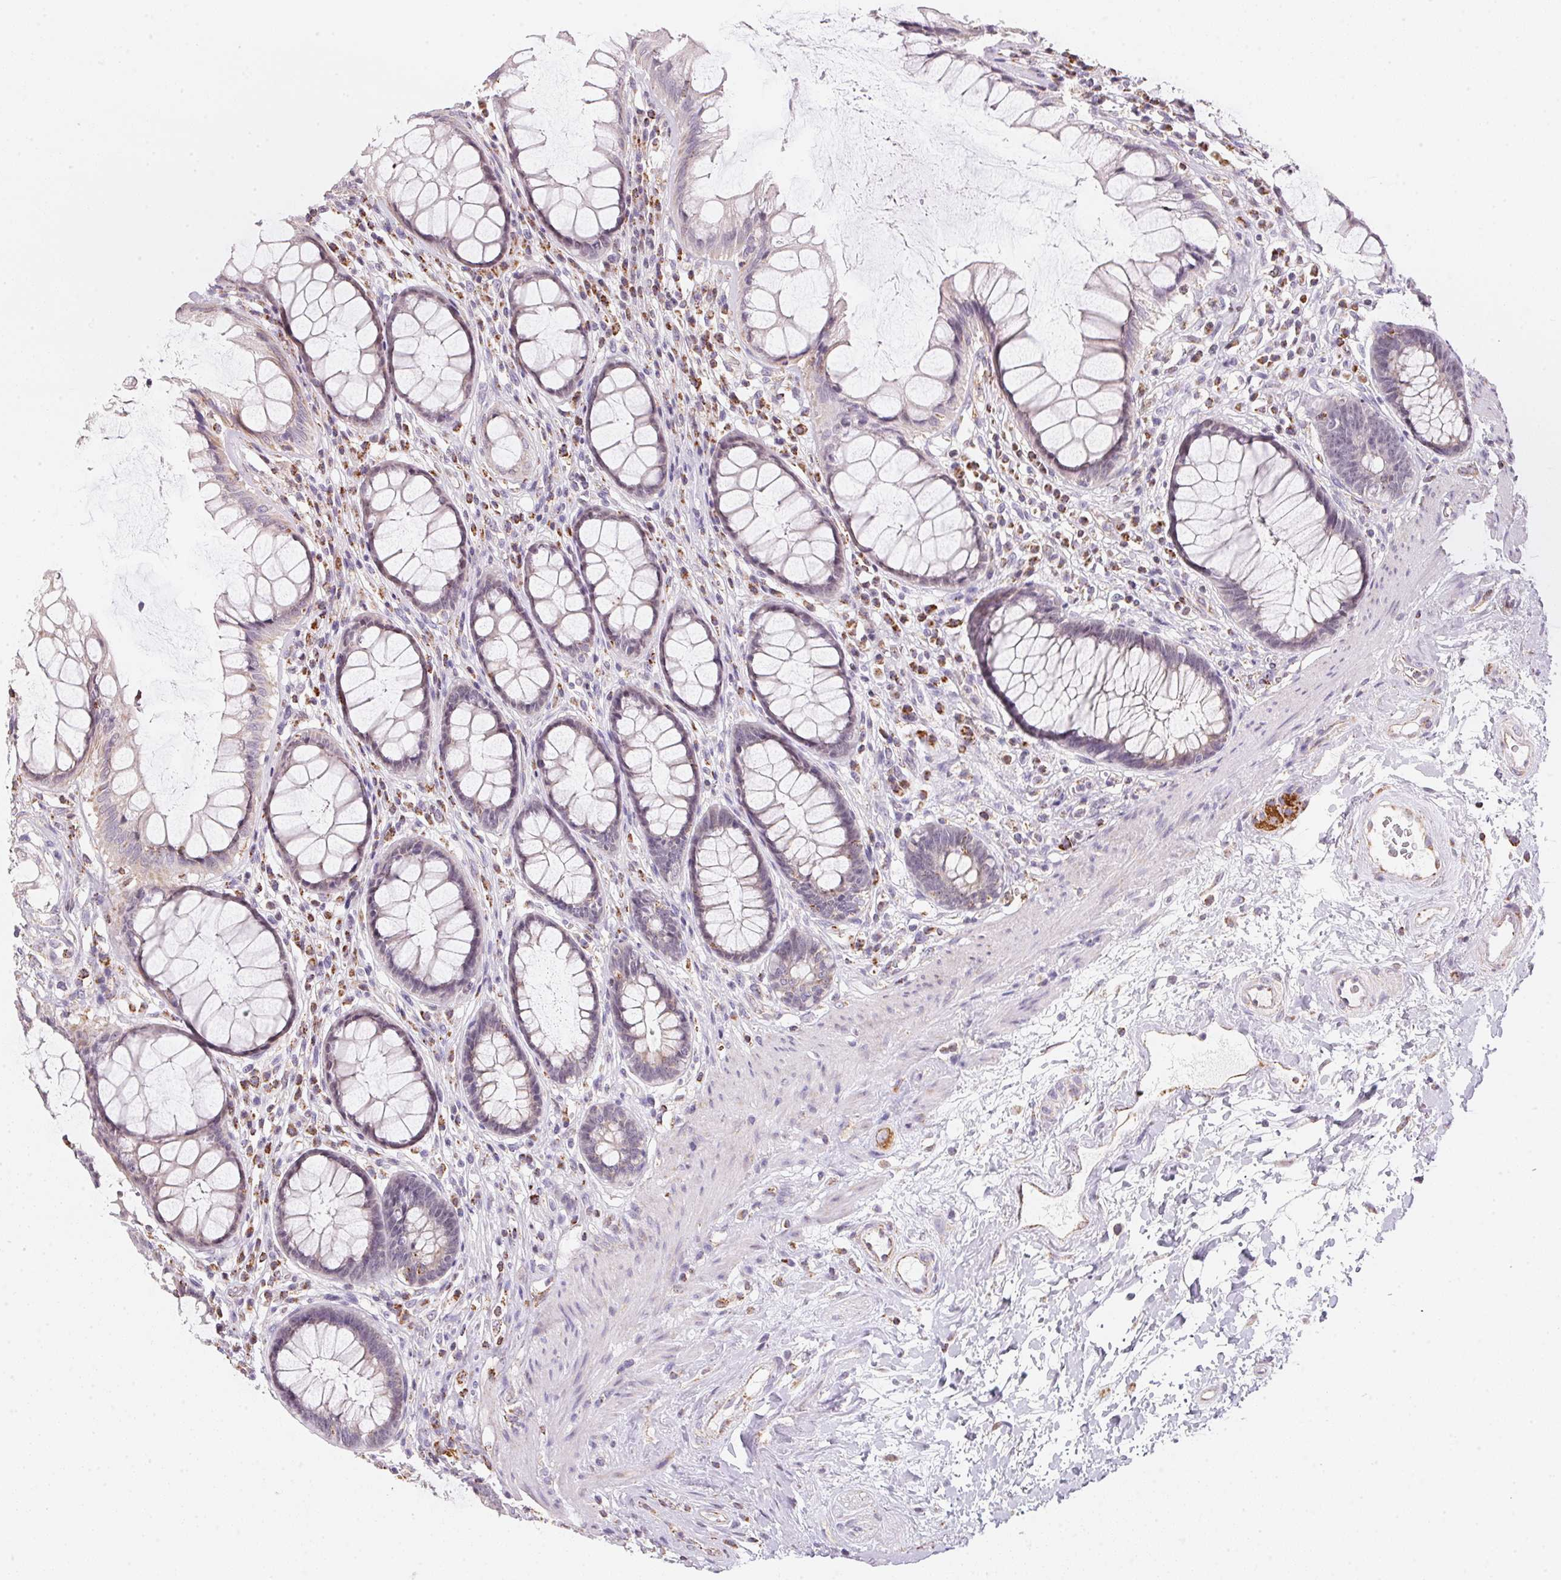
{"staining": {"intensity": "weak", "quantity": "25%-75%", "location": "cytoplasmic/membranous"}, "tissue": "rectum", "cell_type": "Glandular cells", "image_type": "normal", "snomed": [{"axis": "morphology", "description": "Normal tissue, NOS"}, {"axis": "topography", "description": "Rectum"}], "caption": "Weak cytoplasmic/membranous protein expression is appreciated in approximately 25%-75% of glandular cells in rectum.", "gene": "GIPC2", "patient": {"sex": "male", "age": 72}}